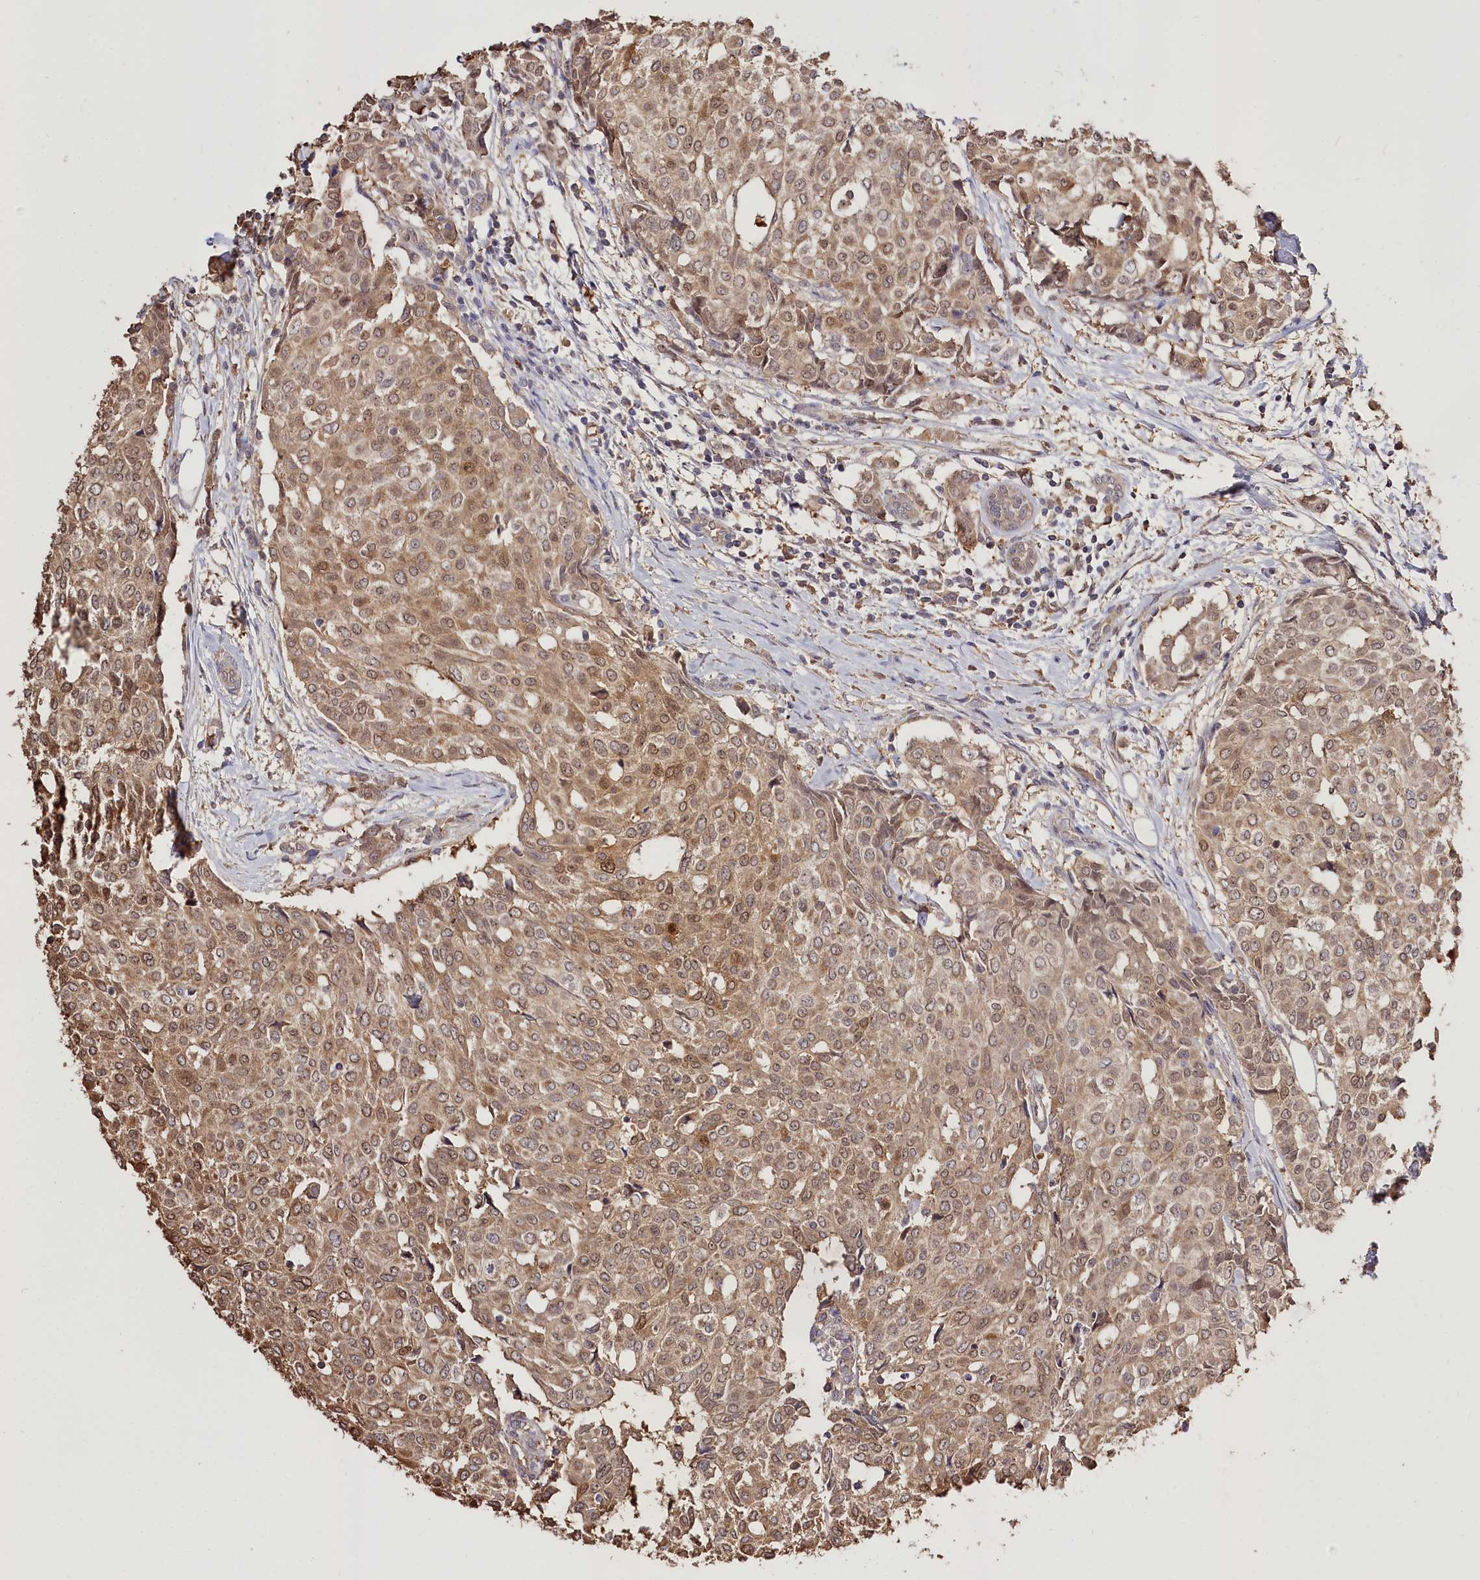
{"staining": {"intensity": "moderate", "quantity": ">75%", "location": "cytoplasmic/membranous,nuclear"}, "tissue": "breast cancer", "cell_type": "Tumor cells", "image_type": "cancer", "snomed": [{"axis": "morphology", "description": "Lobular carcinoma"}, {"axis": "topography", "description": "Breast"}], "caption": "Breast cancer stained with DAB IHC exhibits medium levels of moderate cytoplasmic/membranous and nuclear staining in about >75% of tumor cells. The protein of interest is shown in brown color, while the nuclei are stained blue.", "gene": "R3HDM2", "patient": {"sex": "female", "age": 51}}